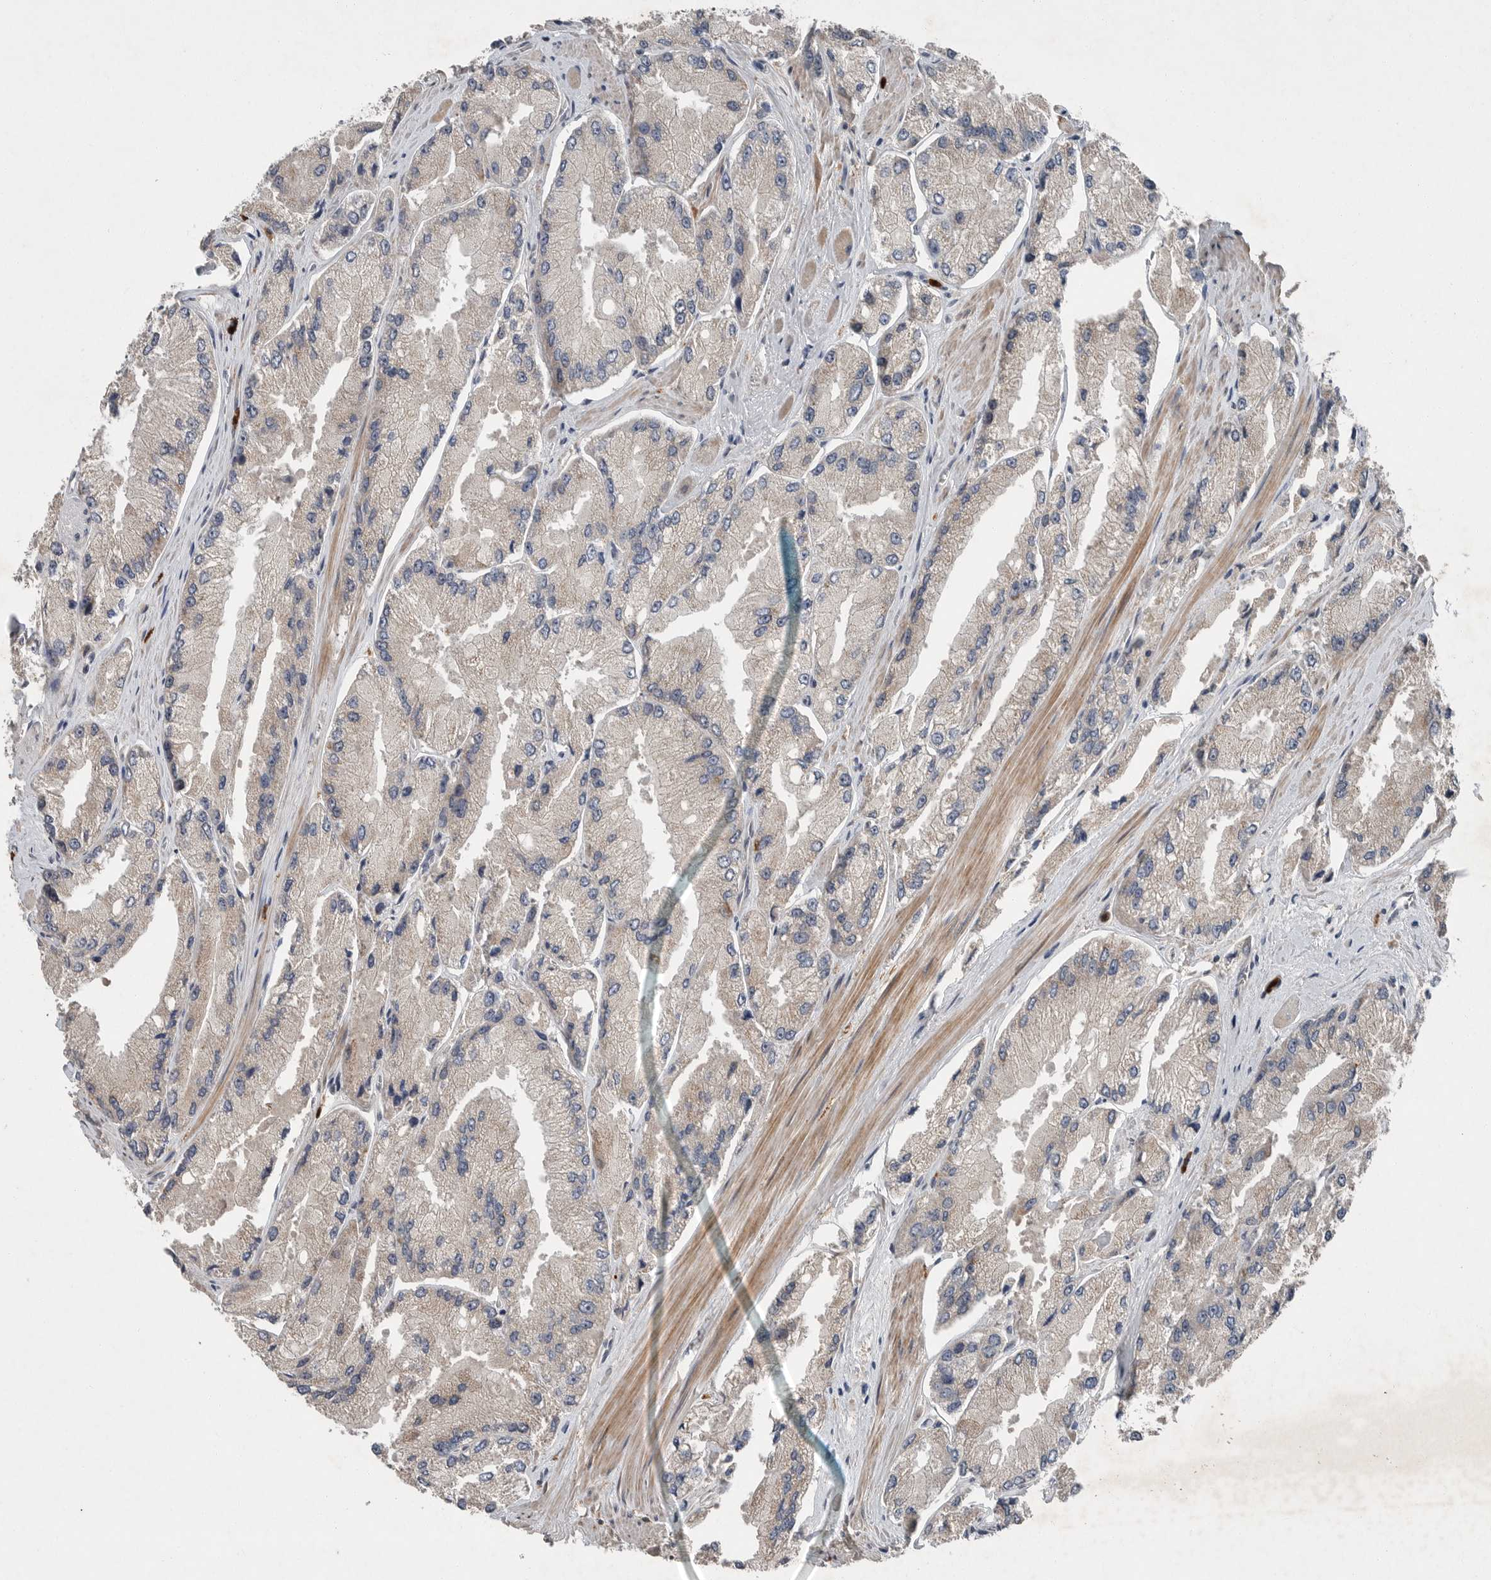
{"staining": {"intensity": "negative", "quantity": "none", "location": "none"}, "tissue": "prostate cancer", "cell_type": "Tumor cells", "image_type": "cancer", "snomed": [{"axis": "morphology", "description": "Adenocarcinoma, High grade"}, {"axis": "topography", "description": "Prostate"}], "caption": "Micrograph shows no protein positivity in tumor cells of prostate adenocarcinoma (high-grade) tissue.", "gene": "SCP2", "patient": {"sex": "male", "age": 58}}